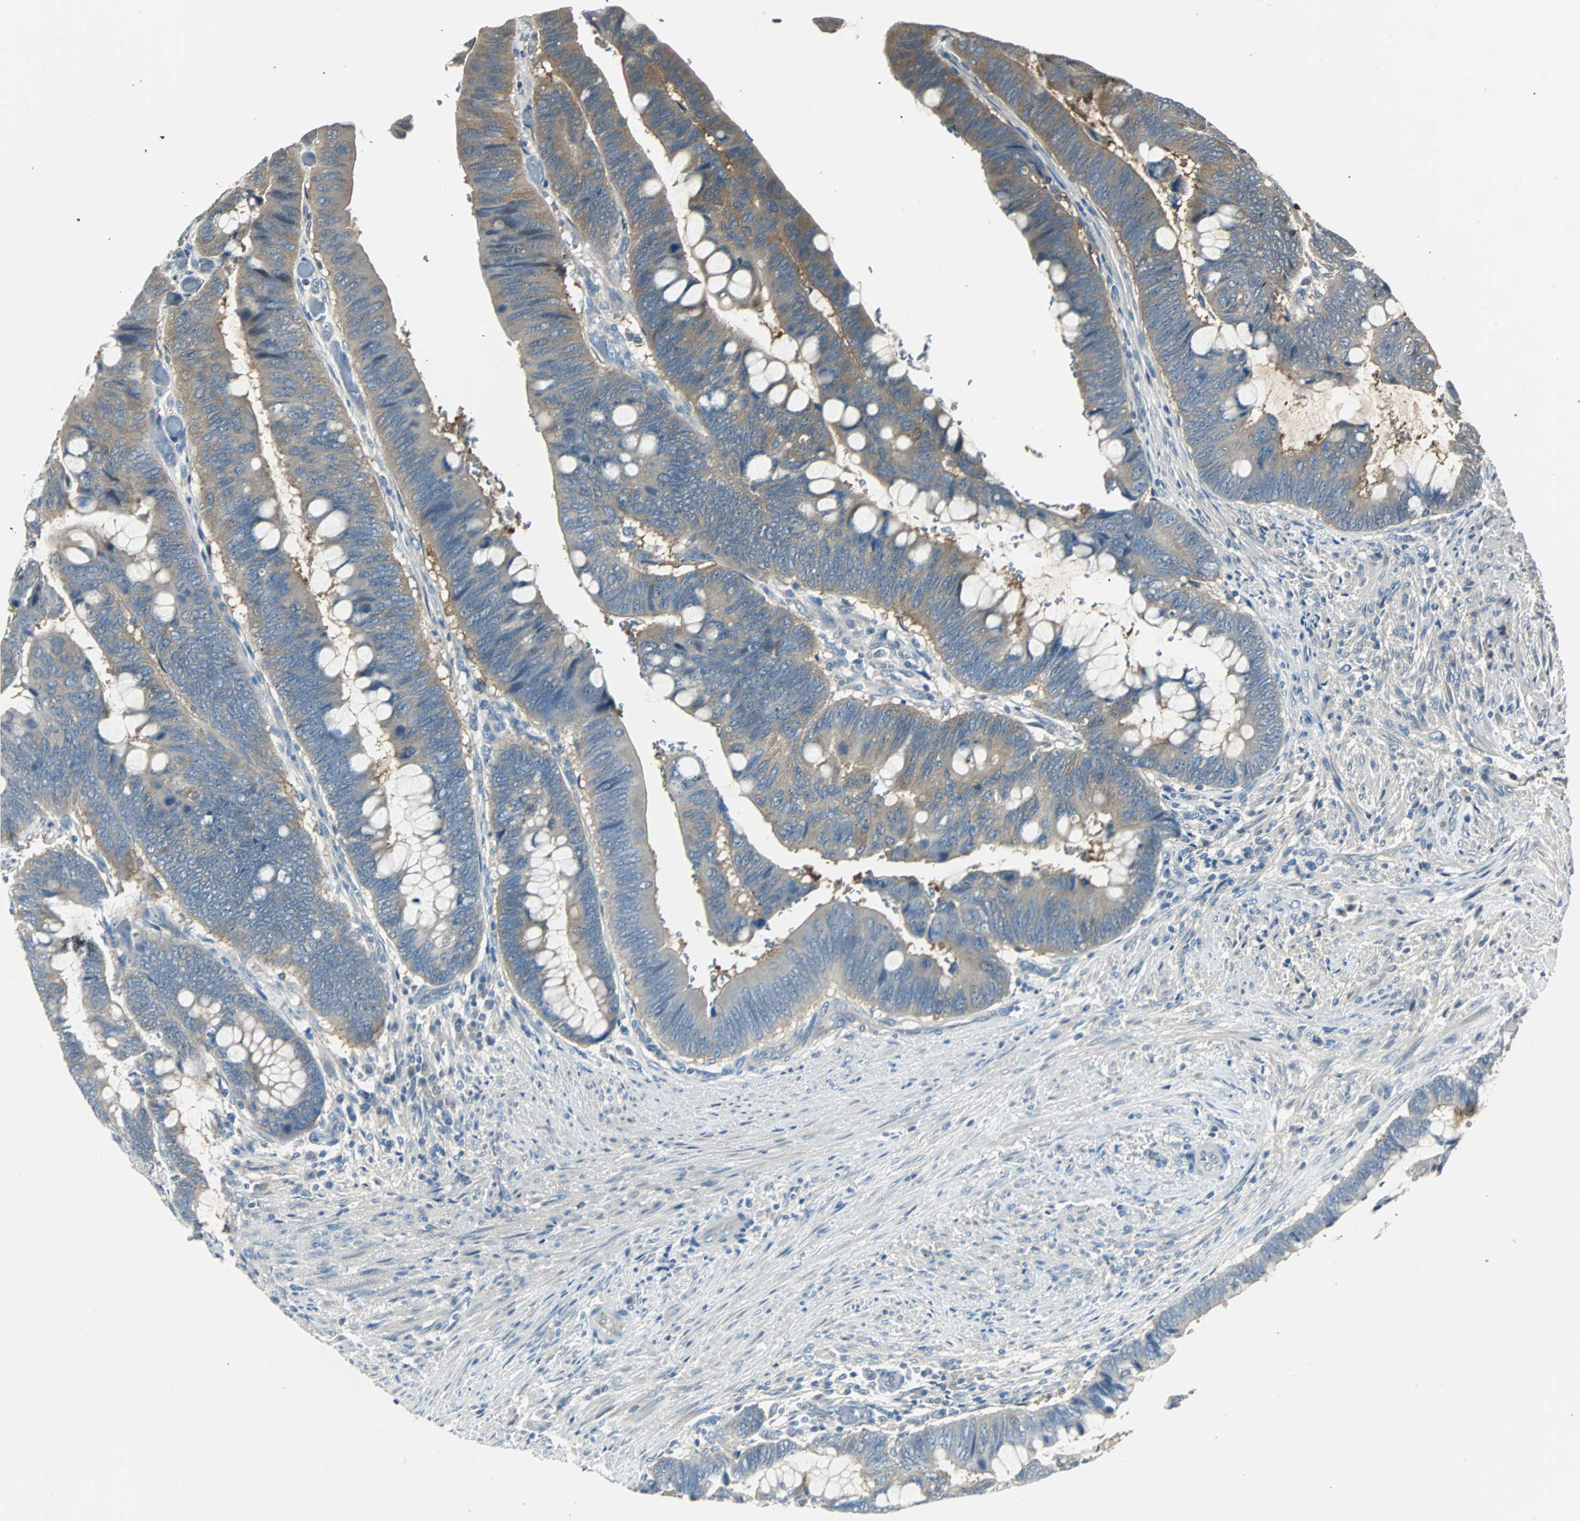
{"staining": {"intensity": "moderate", "quantity": "25%-75%", "location": "cytoplasmic/membranous"}, "tissue": "colorectal cancer", "cell_type": "Tumor cells", "image_type": "cancer", "snomed": [{"axis": "morphology", "description": "Normal tissue, NOS"}, {"axis": "morphology", "description": "Adenocarcinoma, NOS"}, {"axis": "topography", "description": "Rectum"}], "caption": "Protein staining exhibits moderate cytoplasmic/membranous staining in approximately 25%-75% of tumor cells in colorectal cancer (adenocarcinoma).", "gene": "ABHD2", "patient": {"sex": "male", "age": 92}}